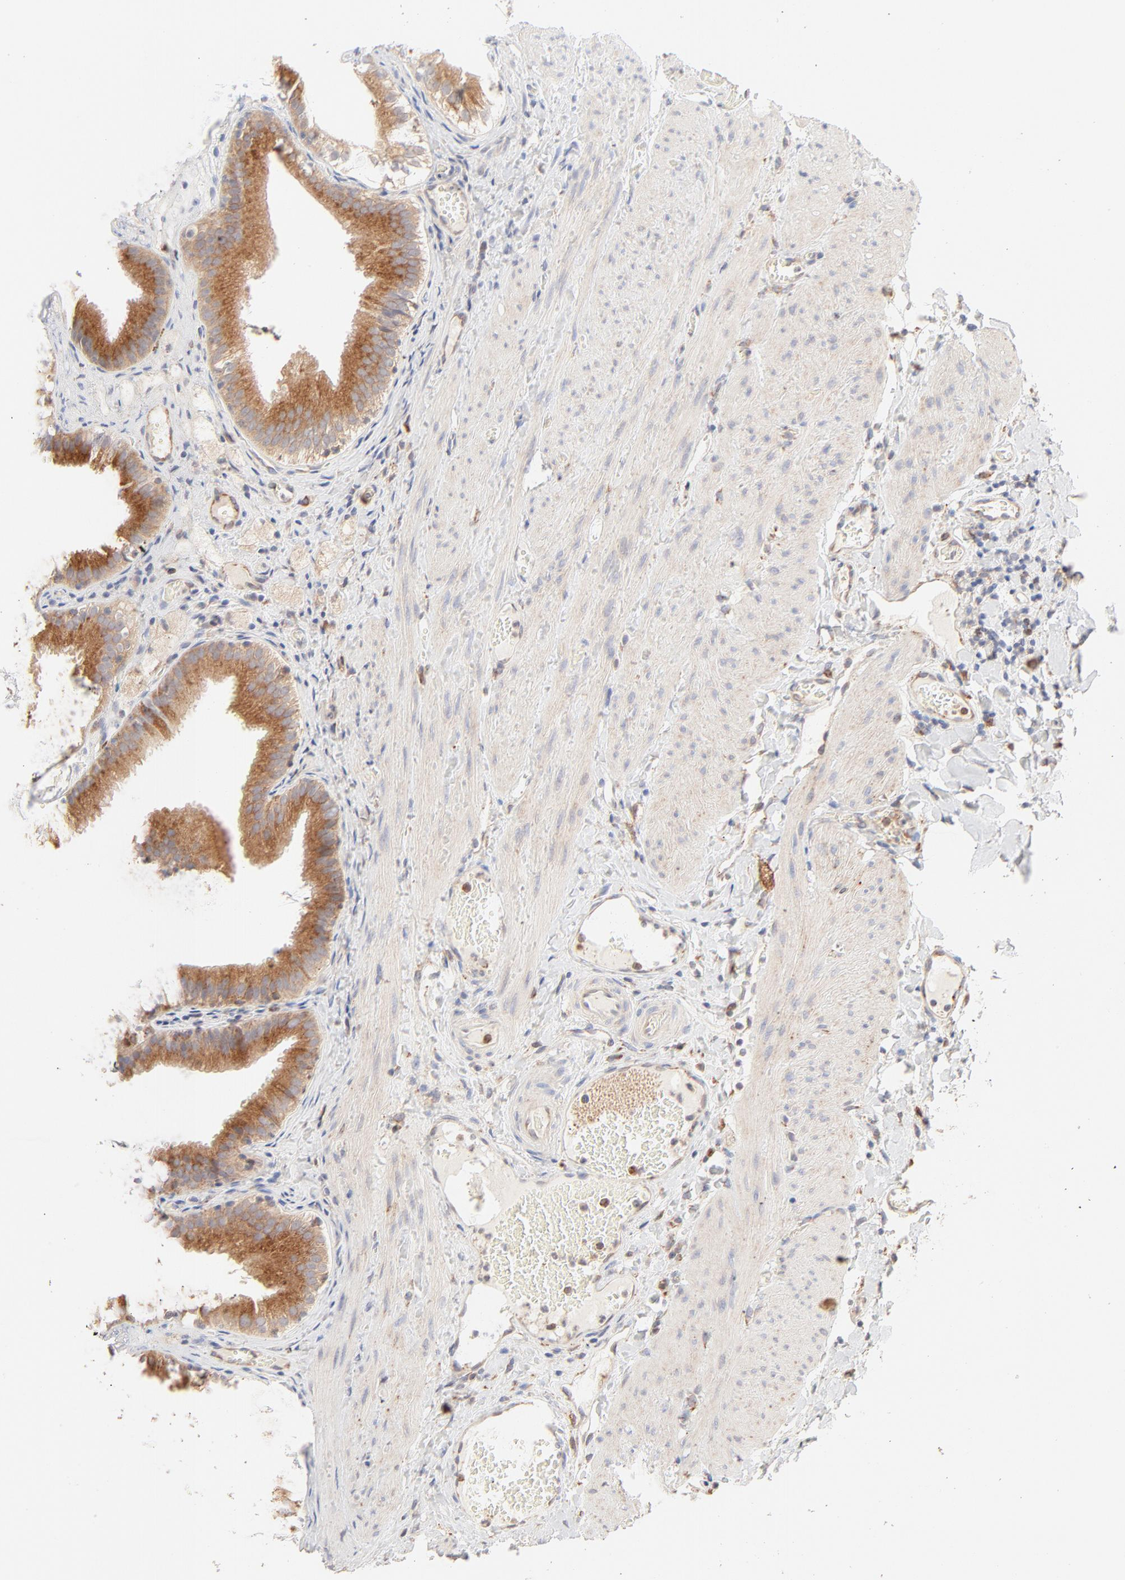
{"staining": {"intensity": "moderate", "quantity": ">75%", "location": "cytoplasmic/membranous"}, "tissue": "gallbladder", "cell_type": "Glandular cells", "image_type": "normal", "snomed": [{"axis": "morphology", "description": "Normal tissue, NOS"}, {"axis": "topography", "description": "Gallbladder"}], "caption": "Human gallbladder stained for a protein (brown) displays moderate cytoplasmic/membranous positive expression in about >75% of glandular cells.", "gene": "PARP12", "patient": {"sex": "female", "age": 24}}